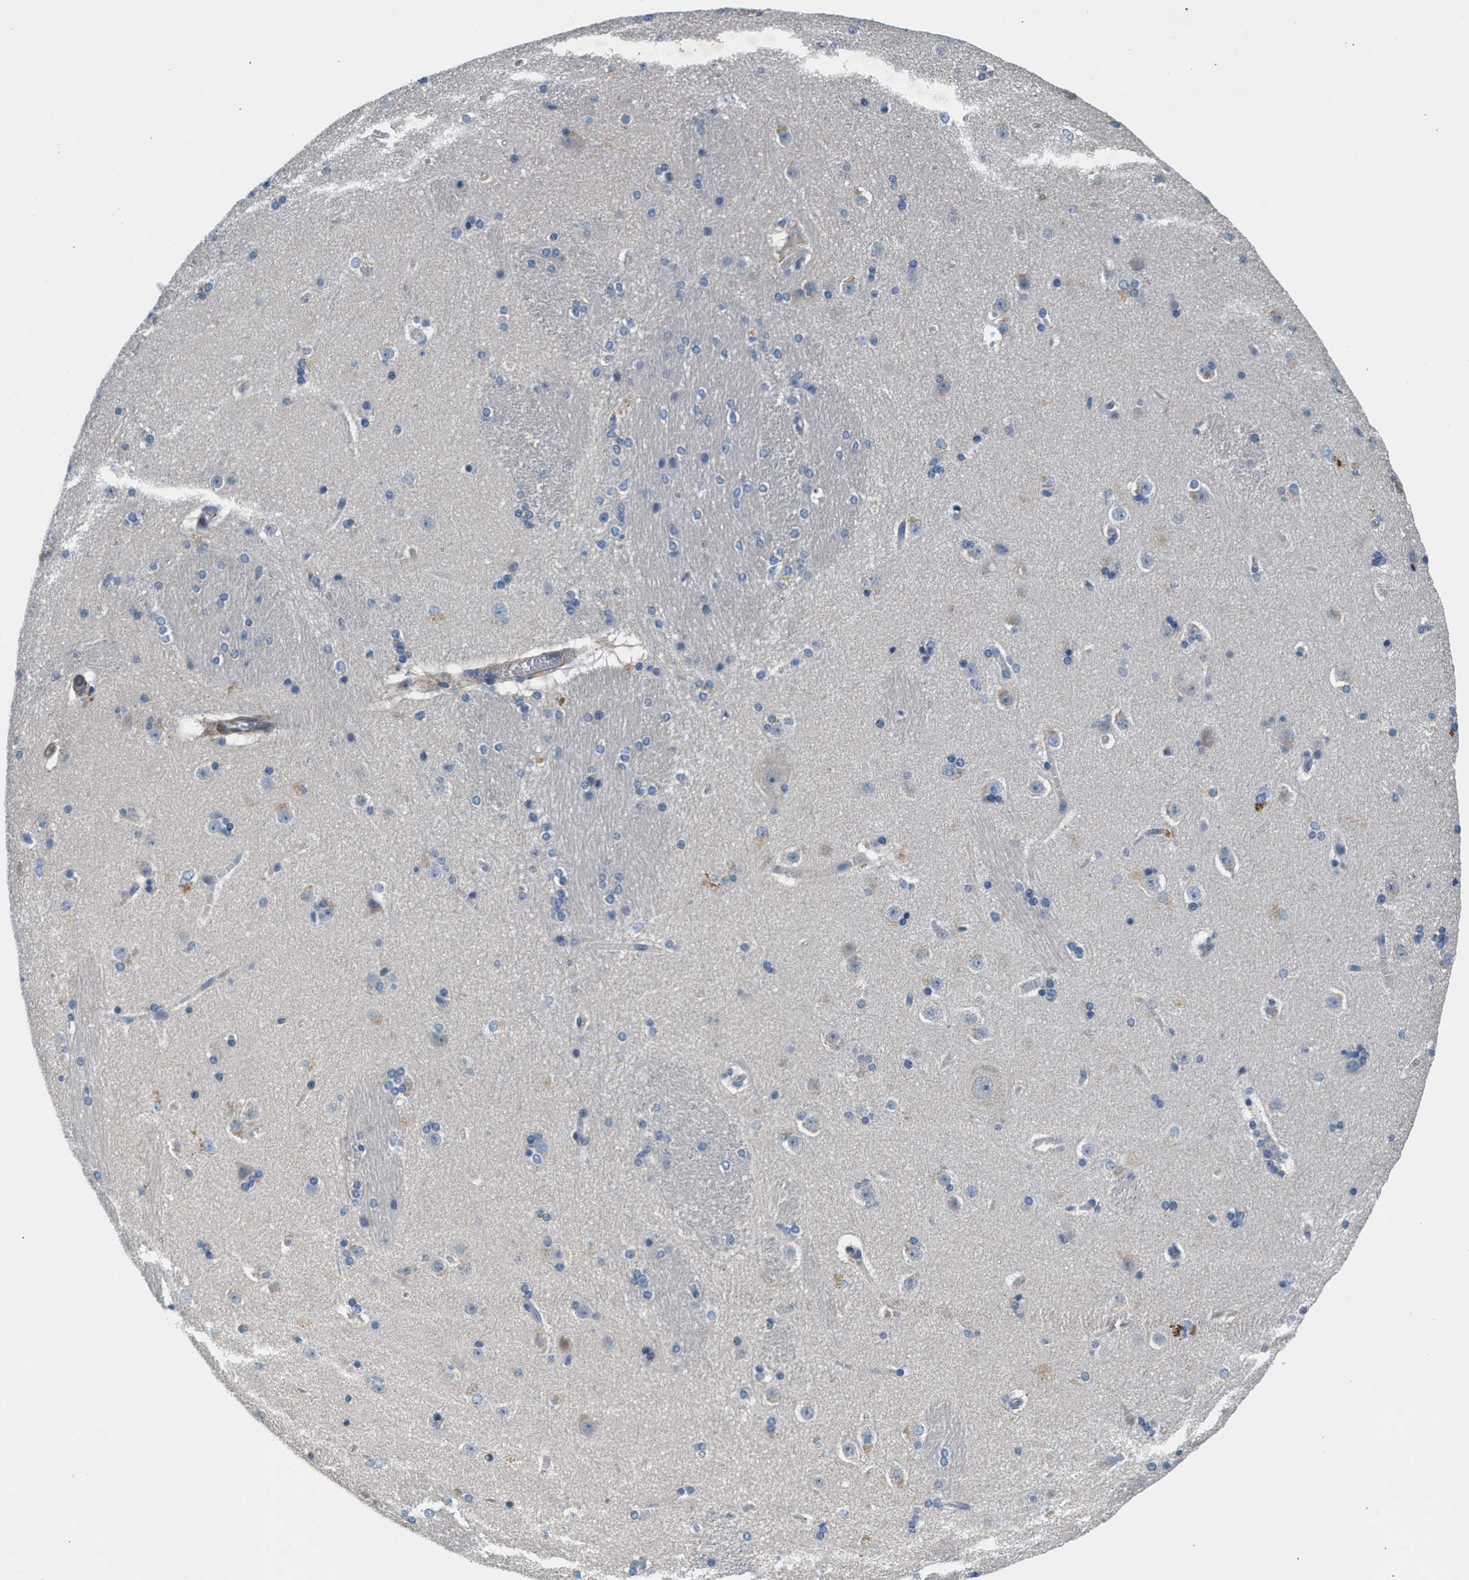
{"staining": {"intensity": "negative", "quantity": "none", "location": "none"}, "tissue": "caudate", "cell_type": "Glial cells", "image_type": "normal", "snomed": [{"axis": "morphology", "description": "Normal tissue, NOS"}, {"axis": "topography", "description": "Lateral ventricle wall"}], "caption": "The IHC micrograph has no significant expression in glial cells of caudate. Brightfield microscopy of immunohistochemistry (IHC) stained with DAB (brown) and hematoxylin (blue), captured at high magnification.", "gene": "CDRT4", "patient": {"sex": "female", "age": 19}}